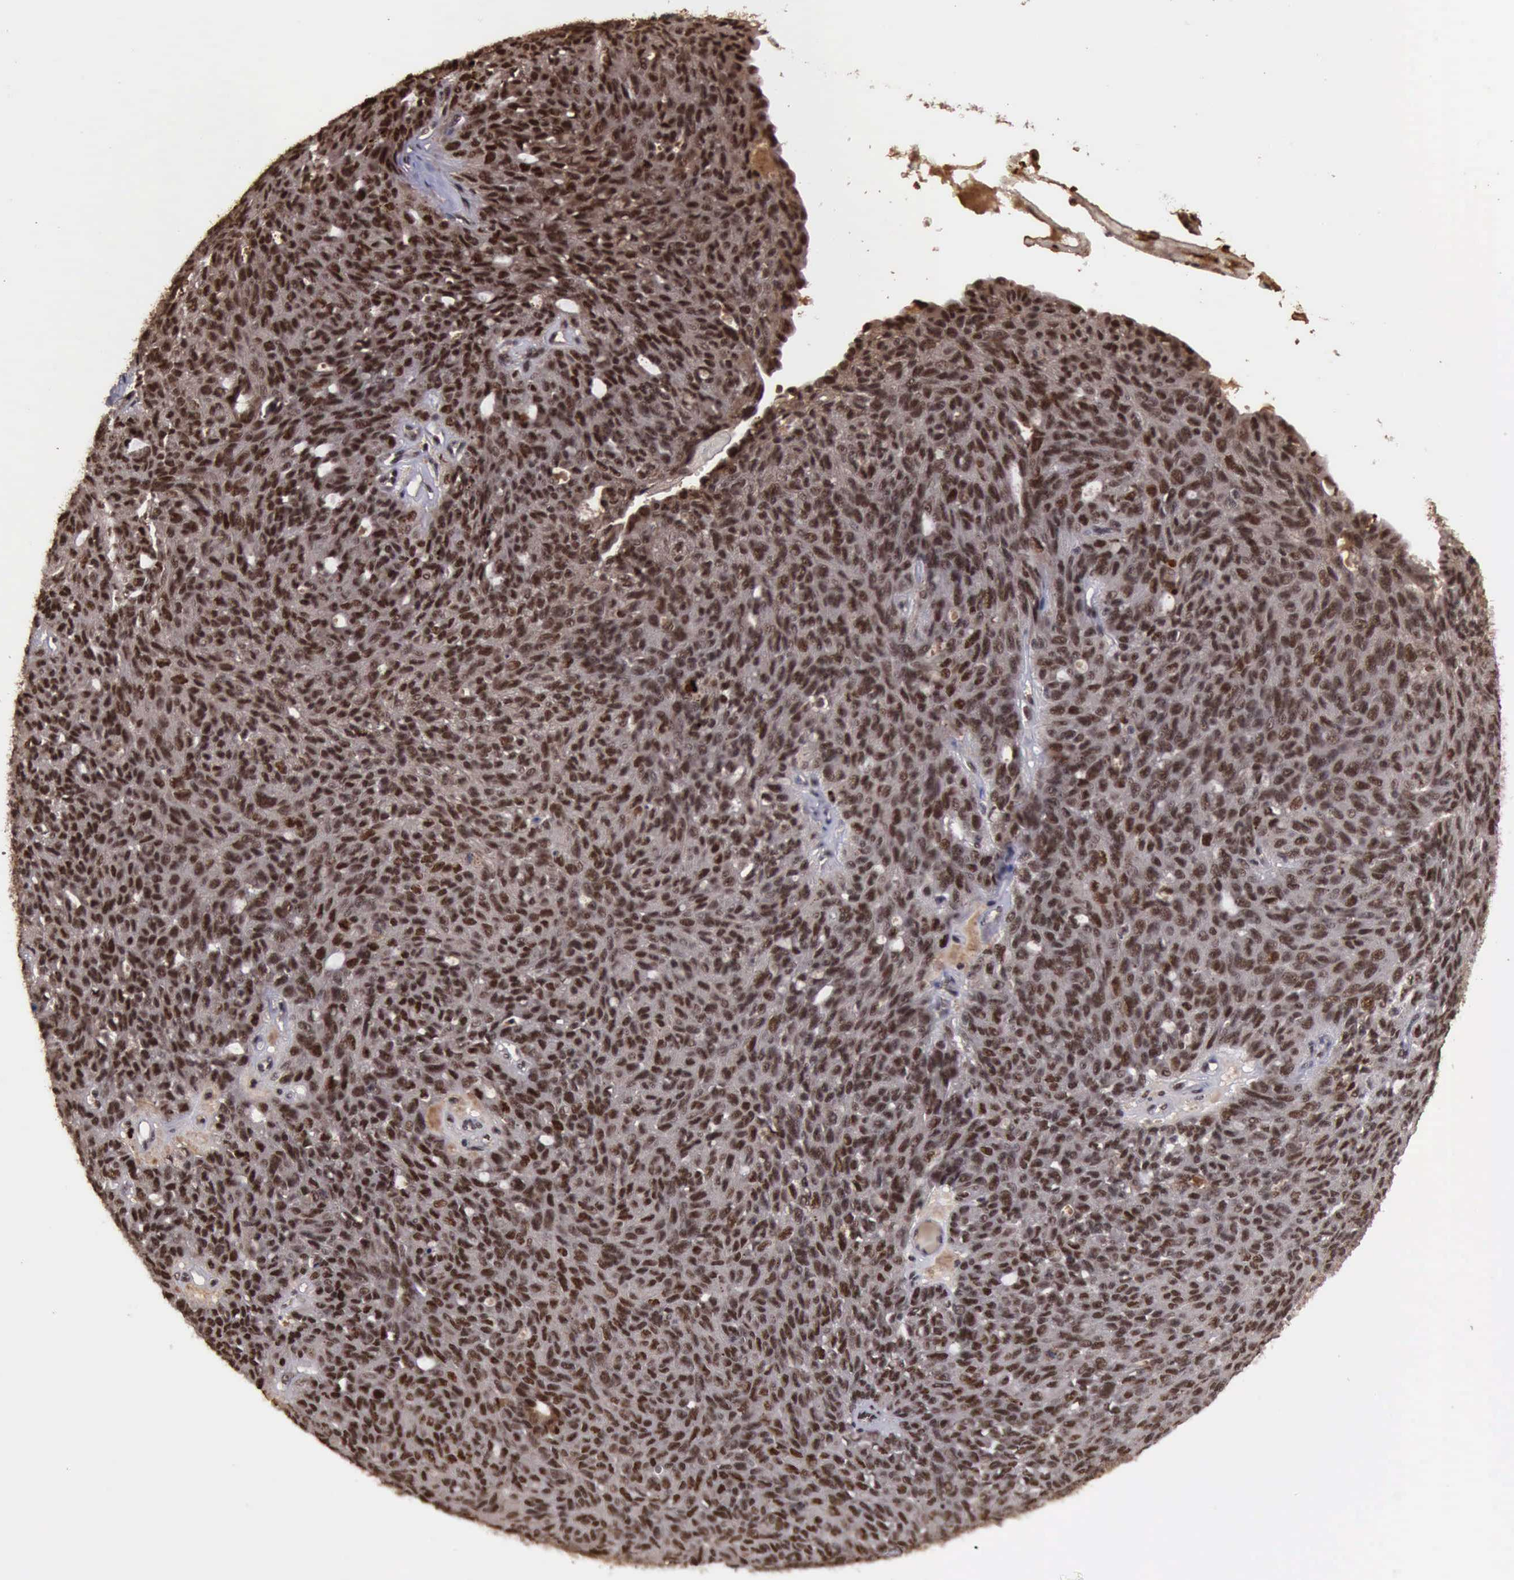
{"staining": {"intensity": "moderate", "quantity": ">75%", "location": "cytoplasmic/membranous,nuclear"}, "tissue": "ovarian cancer", "cell_type": "Tumor cells", "image_type": "cancer", "snomed": [{"axis": "morphology", "description": "Carcinoma, endometroid"}, {"axis": "topography", "description": "Ovary"}], "caption": "Immunohistochemistry image of neoplastic tissue: human ovarian cancer stained using immunohistochemistry demonstrates medium levels of moderate protein expression localized specifically in the cytoplasmic/membranous and nuclear of tumor cells, appearing as a cytoplasmic/membranous and nuclear brown color.", "gene": "TRMT2A", "patient": {"sex": "female", "age": 60}}